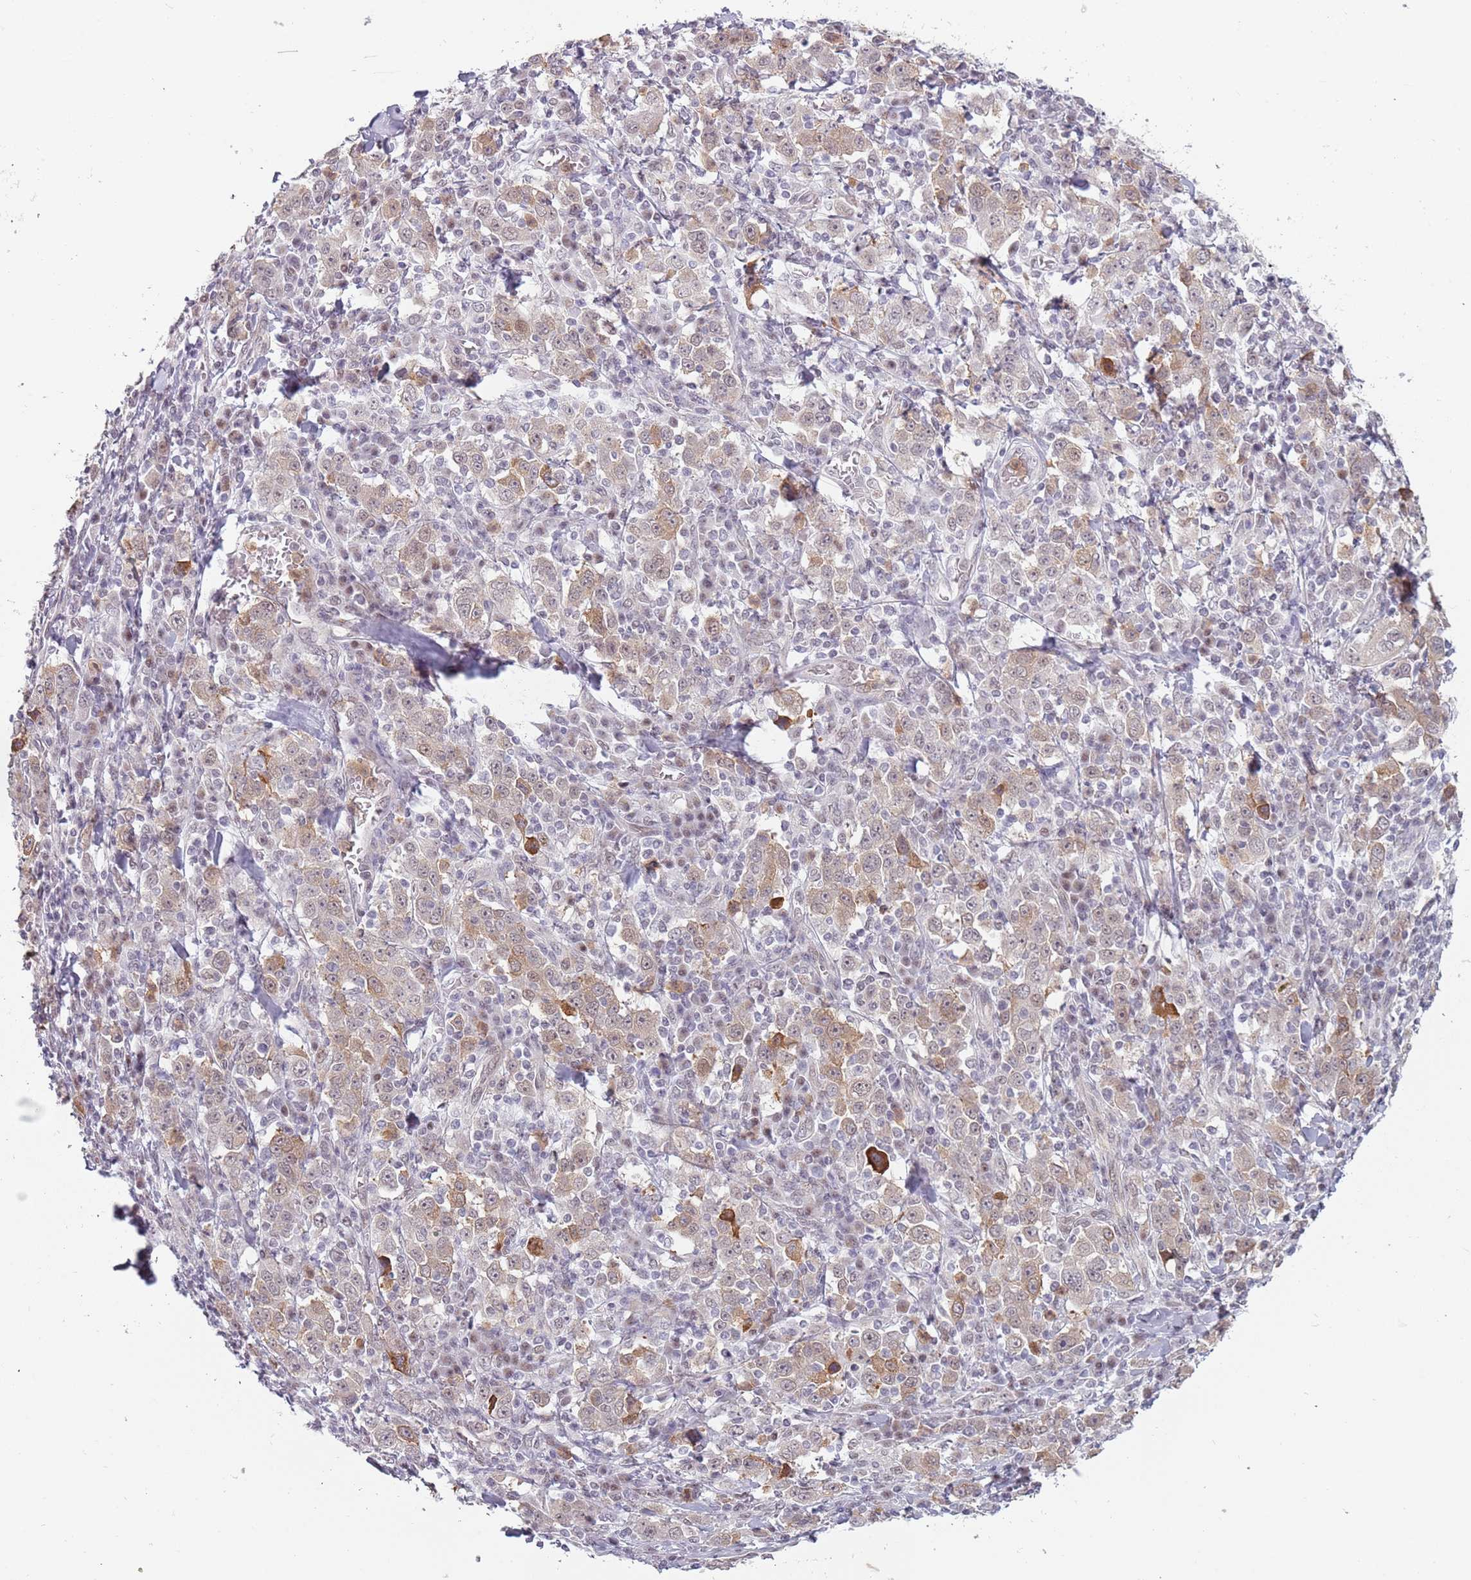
{"staining": {"intensity": "moderate", "quantity": "<25%", "location": "cytoplasmic/membranous"}, "tissue": "stomach cancer", "cell_type": "Tumor cells", "image_type": "cancer", "snomed": [{"axis": "morphology", "description": "Normal tissue, NOS"}, {"axis": "morphology", "description": "Adenocarcinoma, NOS"}, {"axis": "topography", "description": "Stomach, upper"}, {"axis": "topography", "description": "Stomach"}], "caption": "Approximately <25% of tumor cells in adenocarcinoma (stomach) show moderate cytoplasmic/membranous protein staining as visualized by brown immunohistochemical staining.", "gene": "REXO4", "patient": {"sex": "male", "age": 59}}